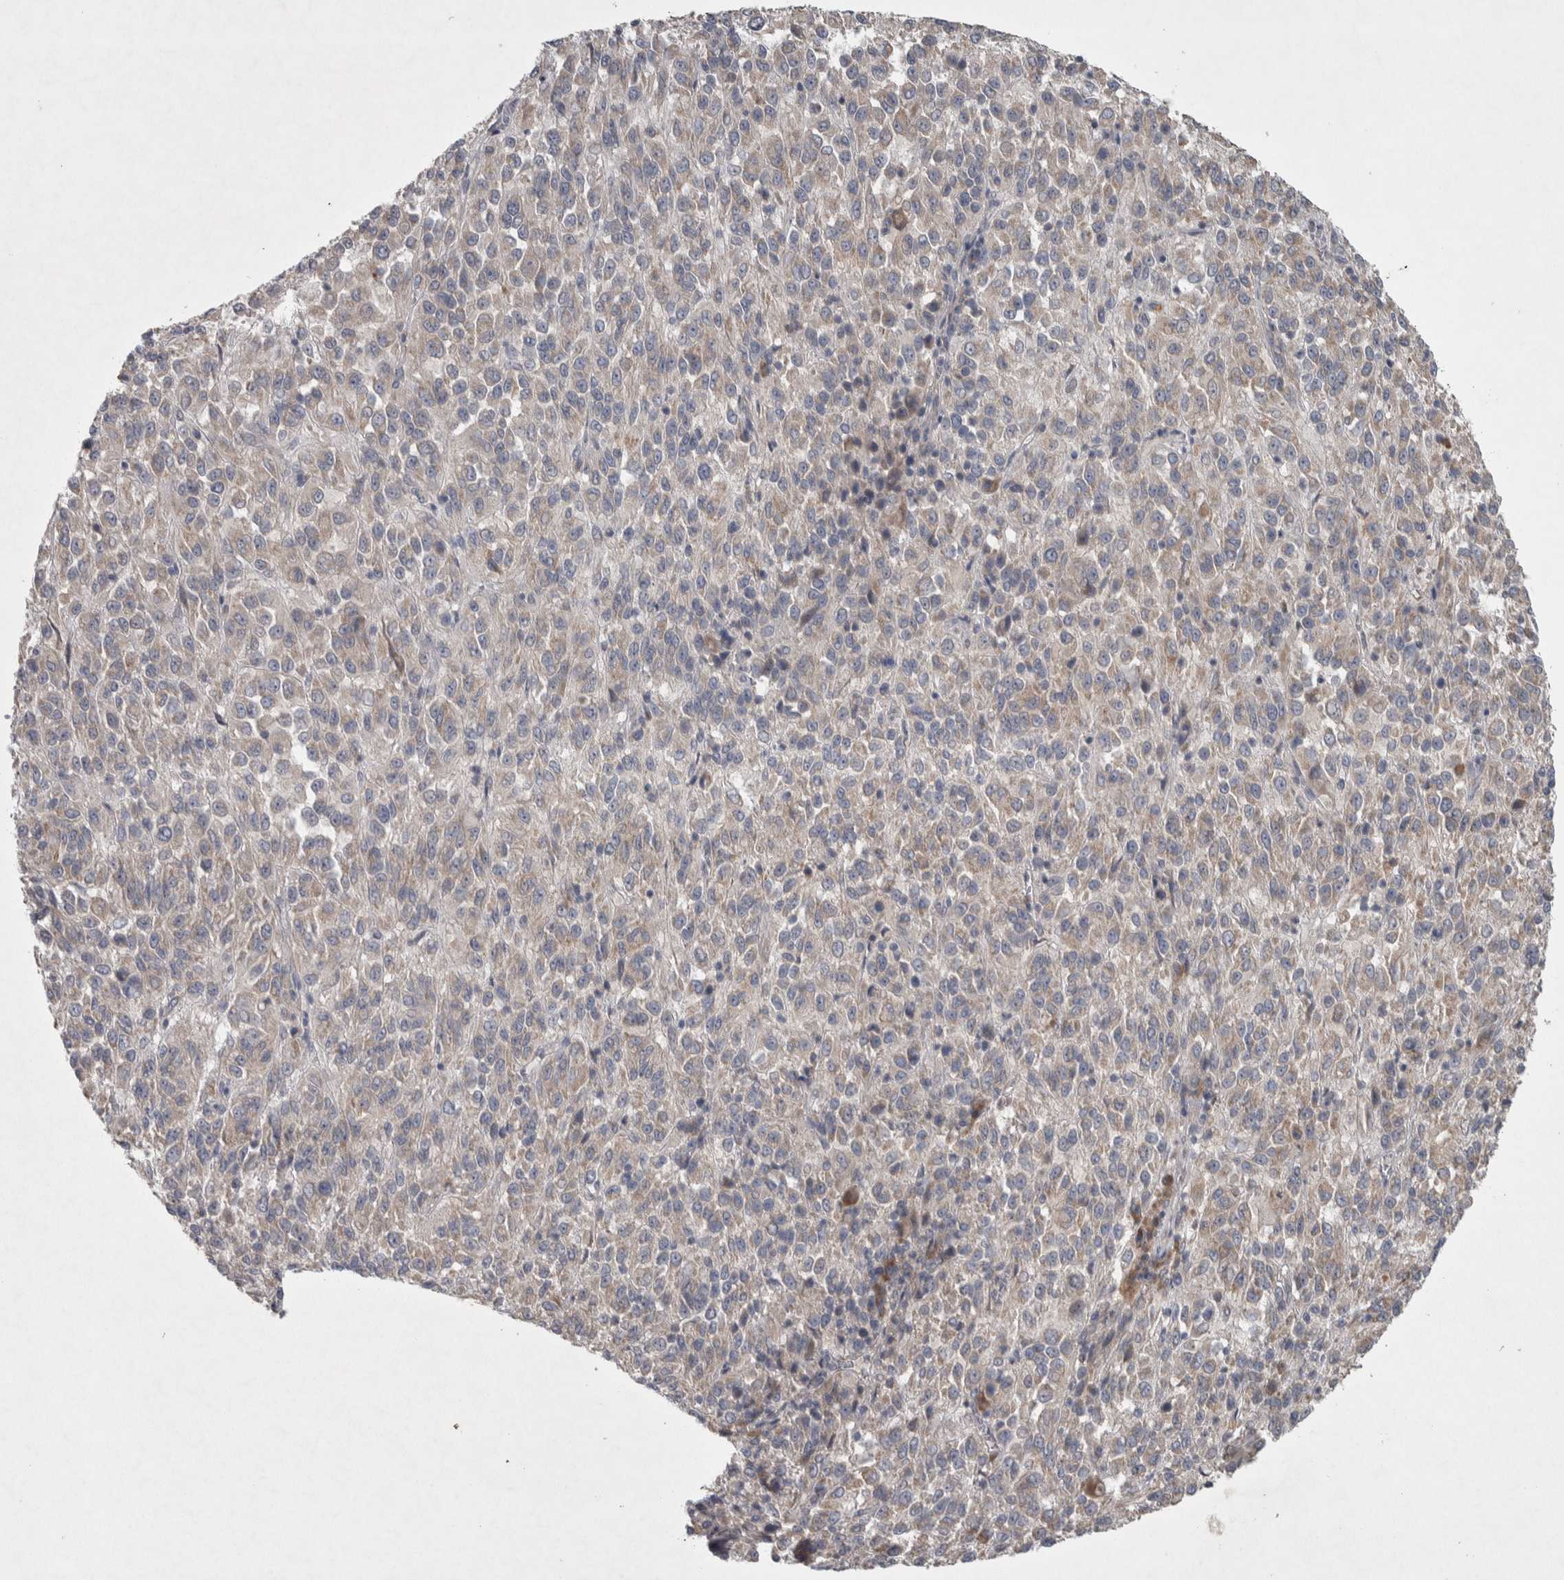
{"staining": {"intensity": "weak", "quantity": "25%-75%", "location": "cytoplasmic/membranous"}, "tissue": "melanoma", "cell_type": "Tumor cells", "image_type": "cancer", "snomed": [{"axis": "morphology", "description": "Malignant melanoma, Metastatic site"}, {"axis": "topography", "description": "Lung"}], "caption": "High-power microscopy captured an IHC histopathology image of malignant melanoma (metastatic site), revealing weak cytoplasmic/membranous positivity in about 25%-75% of tumor cells.", "gene": "SRP68", "patient": {"sex": "male", "age": 64}}